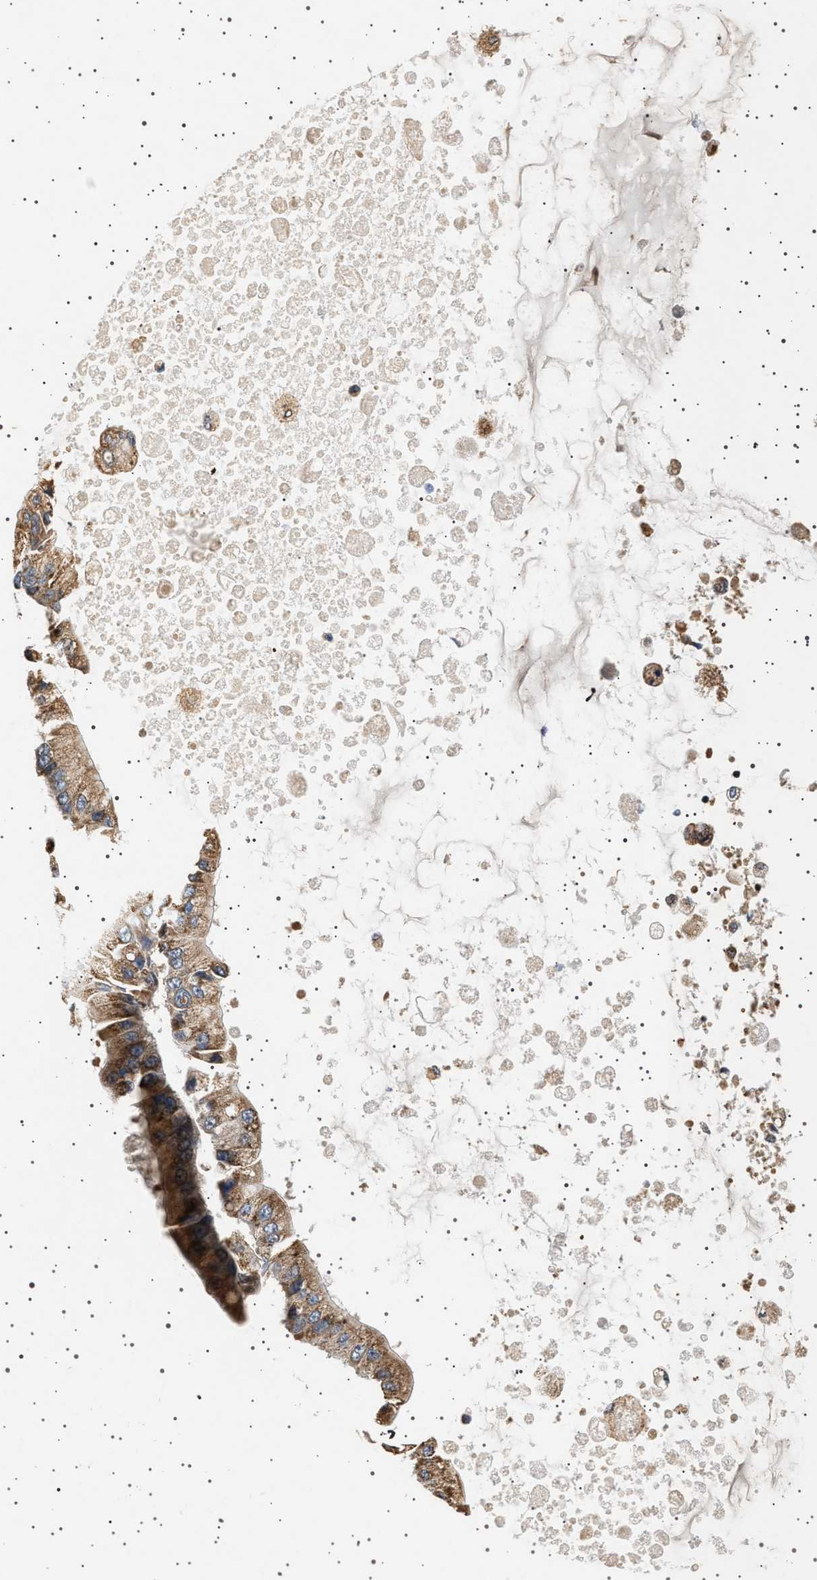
{"staining": {"intensity": "moderate", "quantity": ">75%", "location": "cytoplasmic/membranous"}, "tissue": "liver cancer", "cell_type": "Tumor cells", "image_type": "cancer", "snomed": [{"axis": "morphology", "description": "Cholangiocarcinoma"}, {"axis": "topography", "description": "Liver"}], "caption": "Immunohistochemistry micrograph of neoplastic tissue: liver cholangiocarcinoma stained using IHC shows medium levels of moderate protein expression localized specifically in the cytoplasmic/membranous of tumor cells, appearing as a cytoplasmic/membranous brown color.", "gene": "TRUB2", "patient": {"sex": "male", "age": 50}}